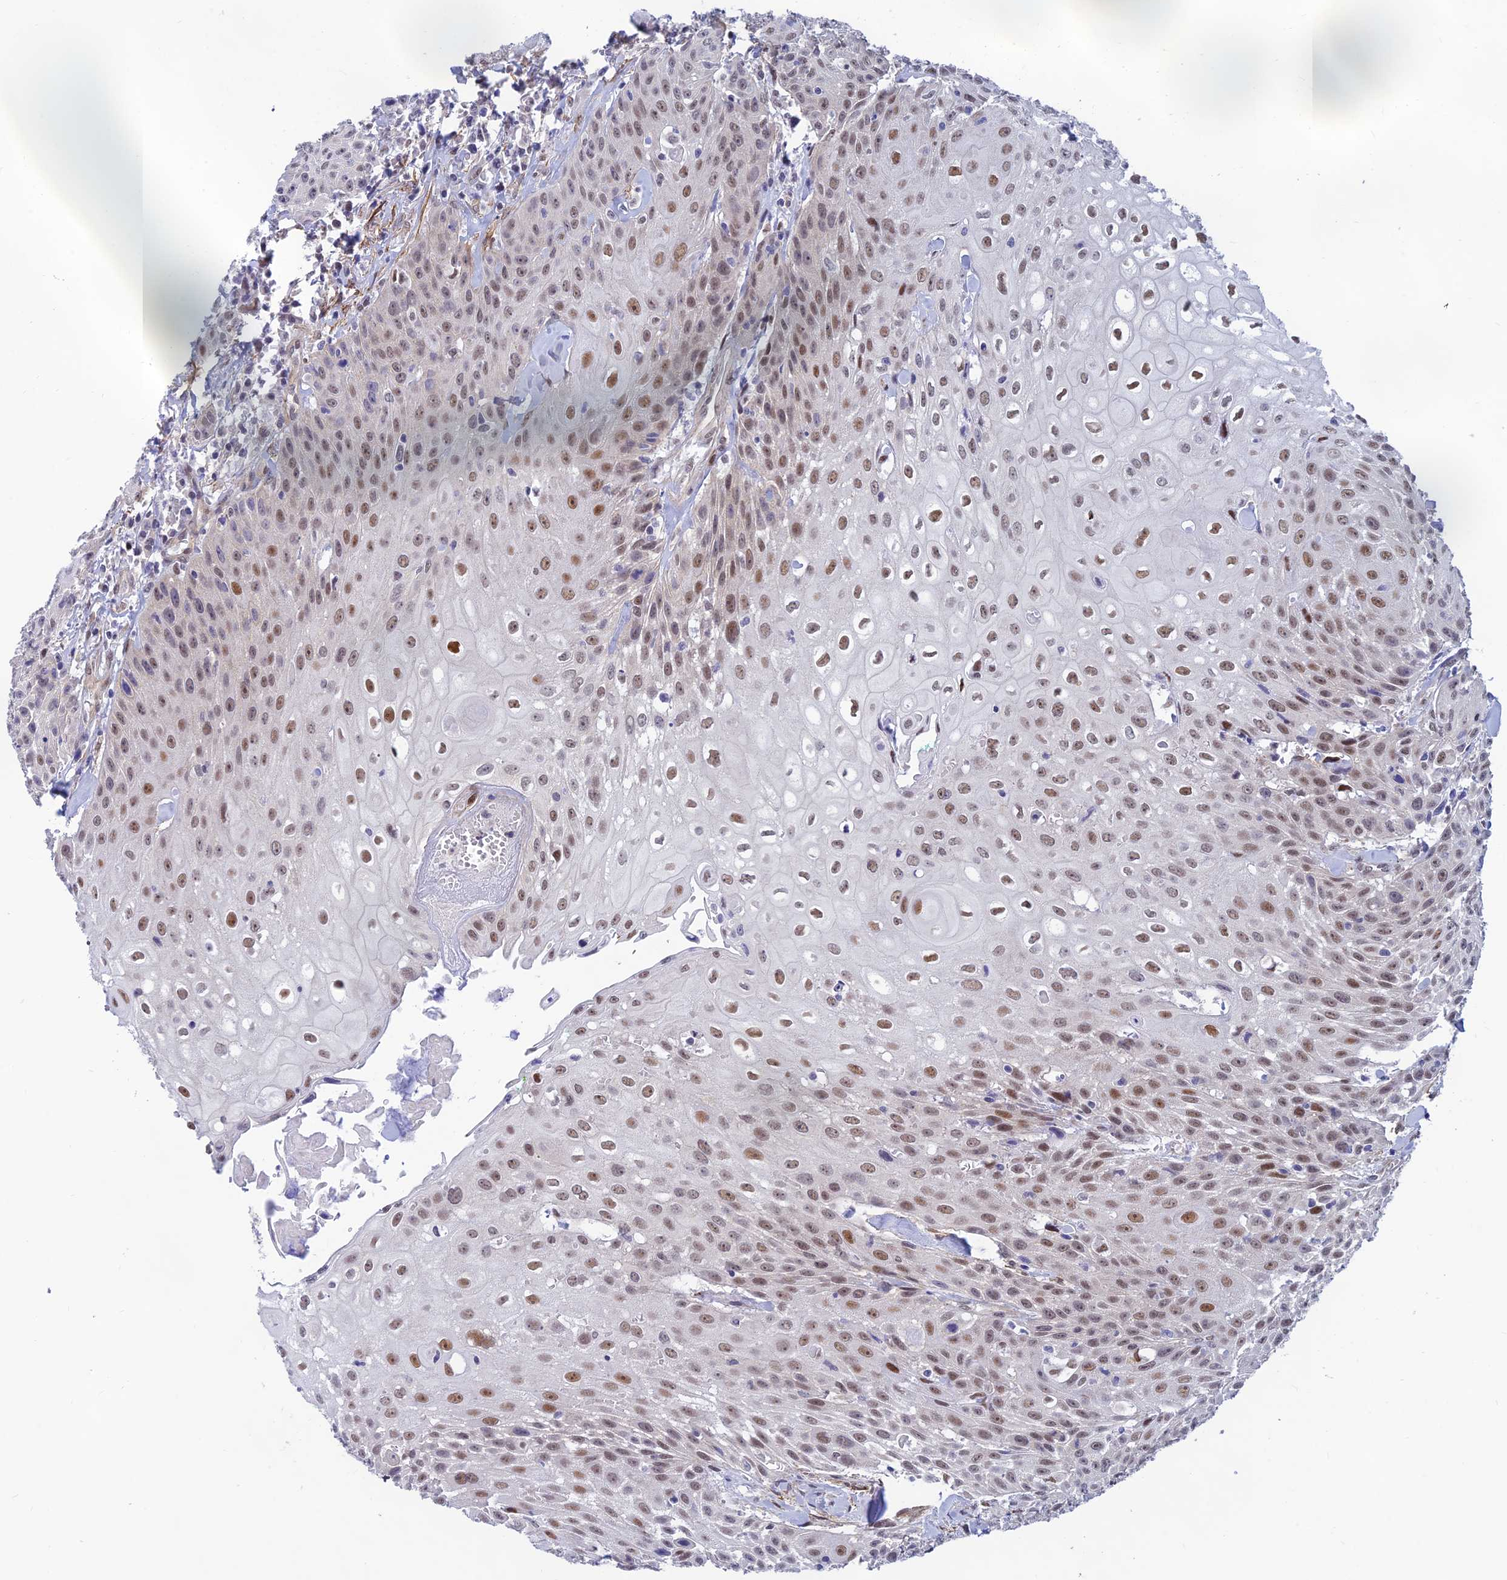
{"staining": {"intensity": "moderate", "quantity": ">75%", "location": "nuclear"}, "tissue": "head and neck cancer", "cell_type": "Tumor cells", "image_type": "cancer", "snomed": [{"axis": "morphology", "description": "Squamous cell carcinoma, NOS"}, {"axis": "topography", "description": "Oral tissue"}, {"axis": "topography", "description": "Head-Neck"}], "caption": "Head and neck cancer stained with a protein marker displays moderate staining in tumor cells.", "gene": "CLK4", "patient": {"sex": "female", "age": 82}}